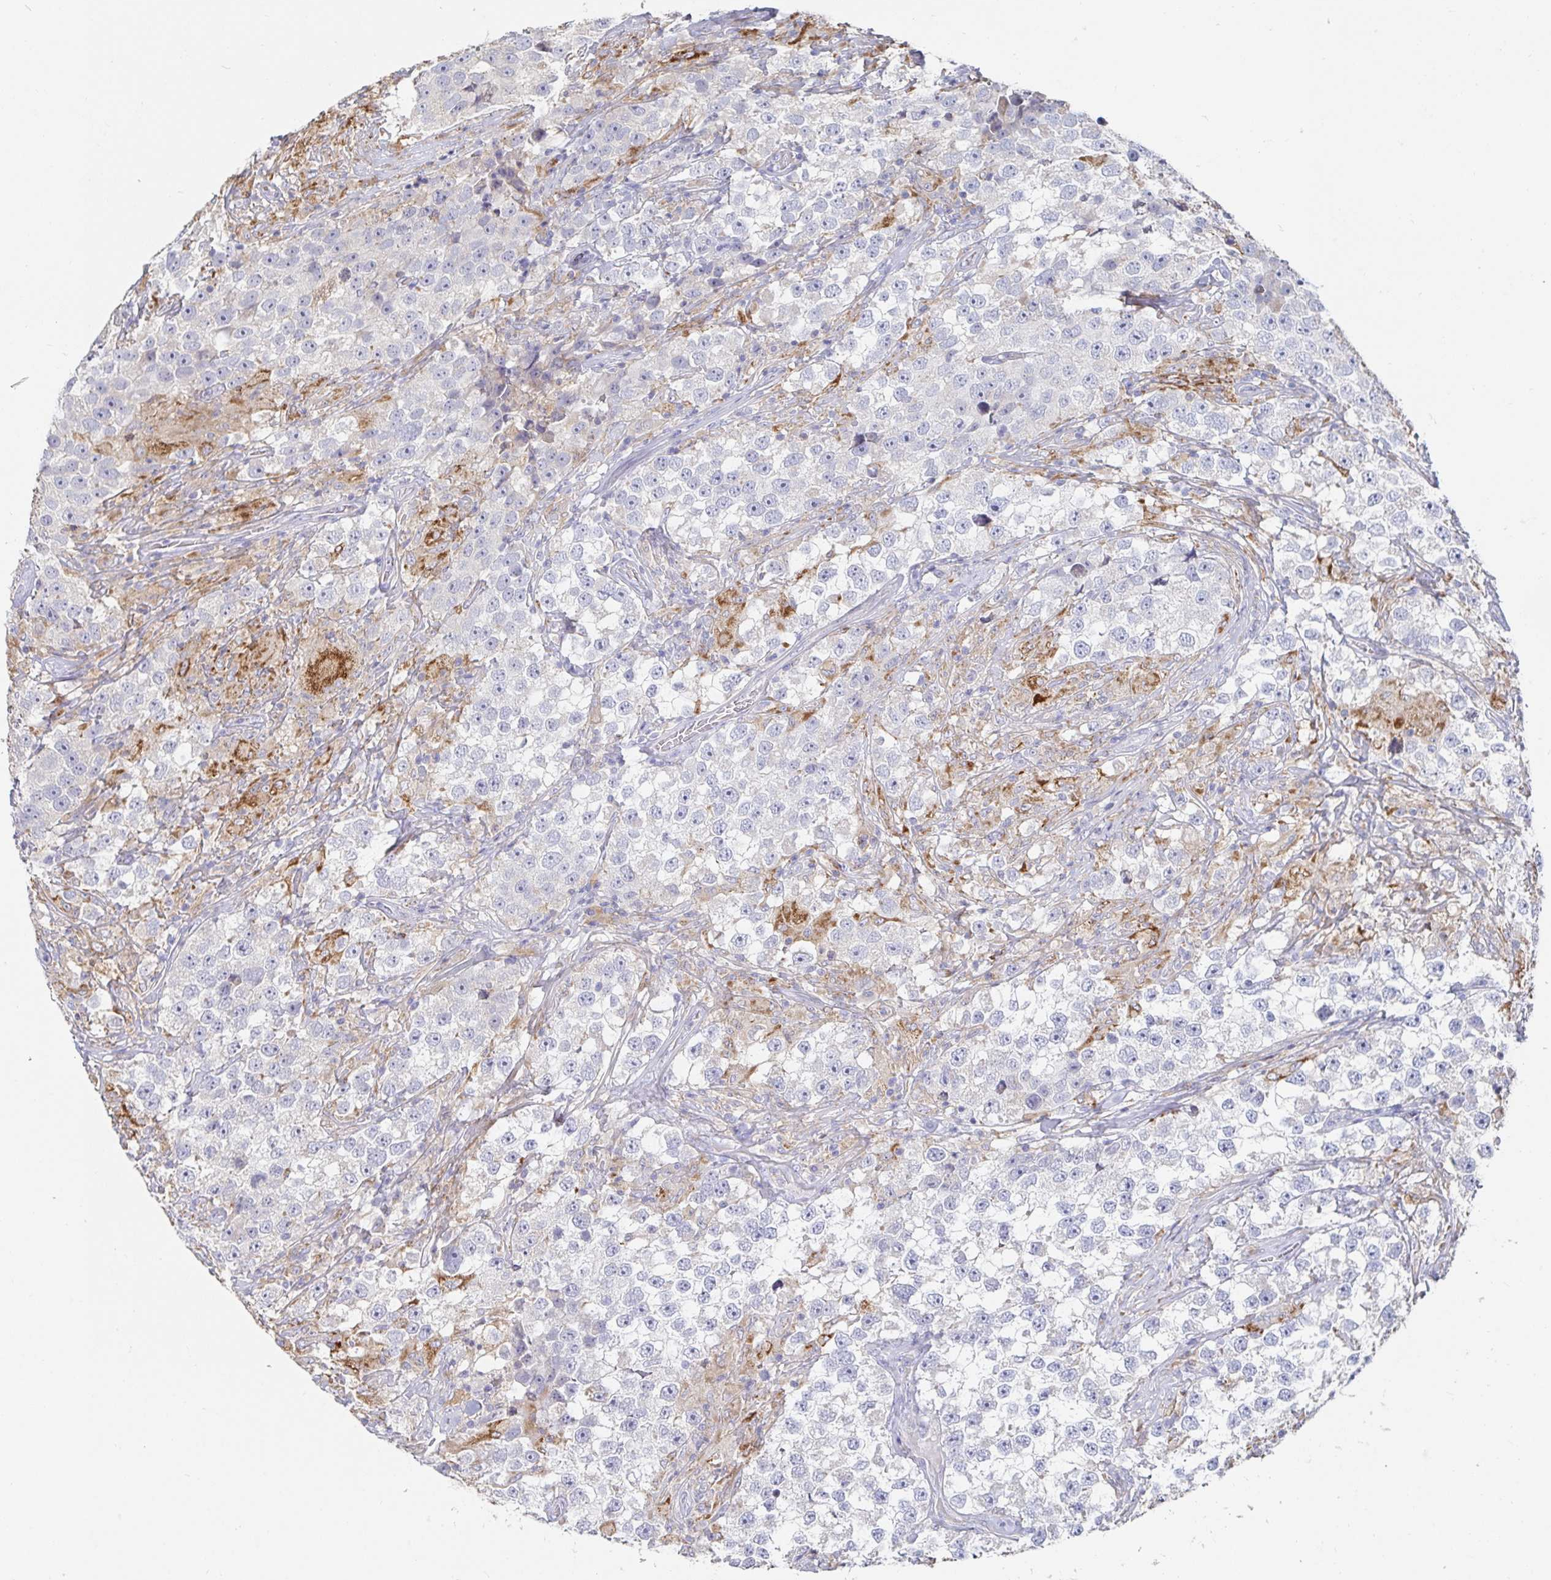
{"staining": {"intensity": "negative", "quantity": "none", "location": "none"}, "tissue": "testis cancer", "cell_type": "Tumor cells", "image_type": "cancer", "snomed": [{"axis": "morphology", "description": "Seminoma, NOS"}, {"axis": "topography", "description": "Testis"}], "caption": "An immunohistochemistry (IHC) histopathology image of testis cancer is shown. There is no staining in tumor cells of testis cancer.", "gene": "SPPL3", "patient": {"sex": "male", "age": 46}}